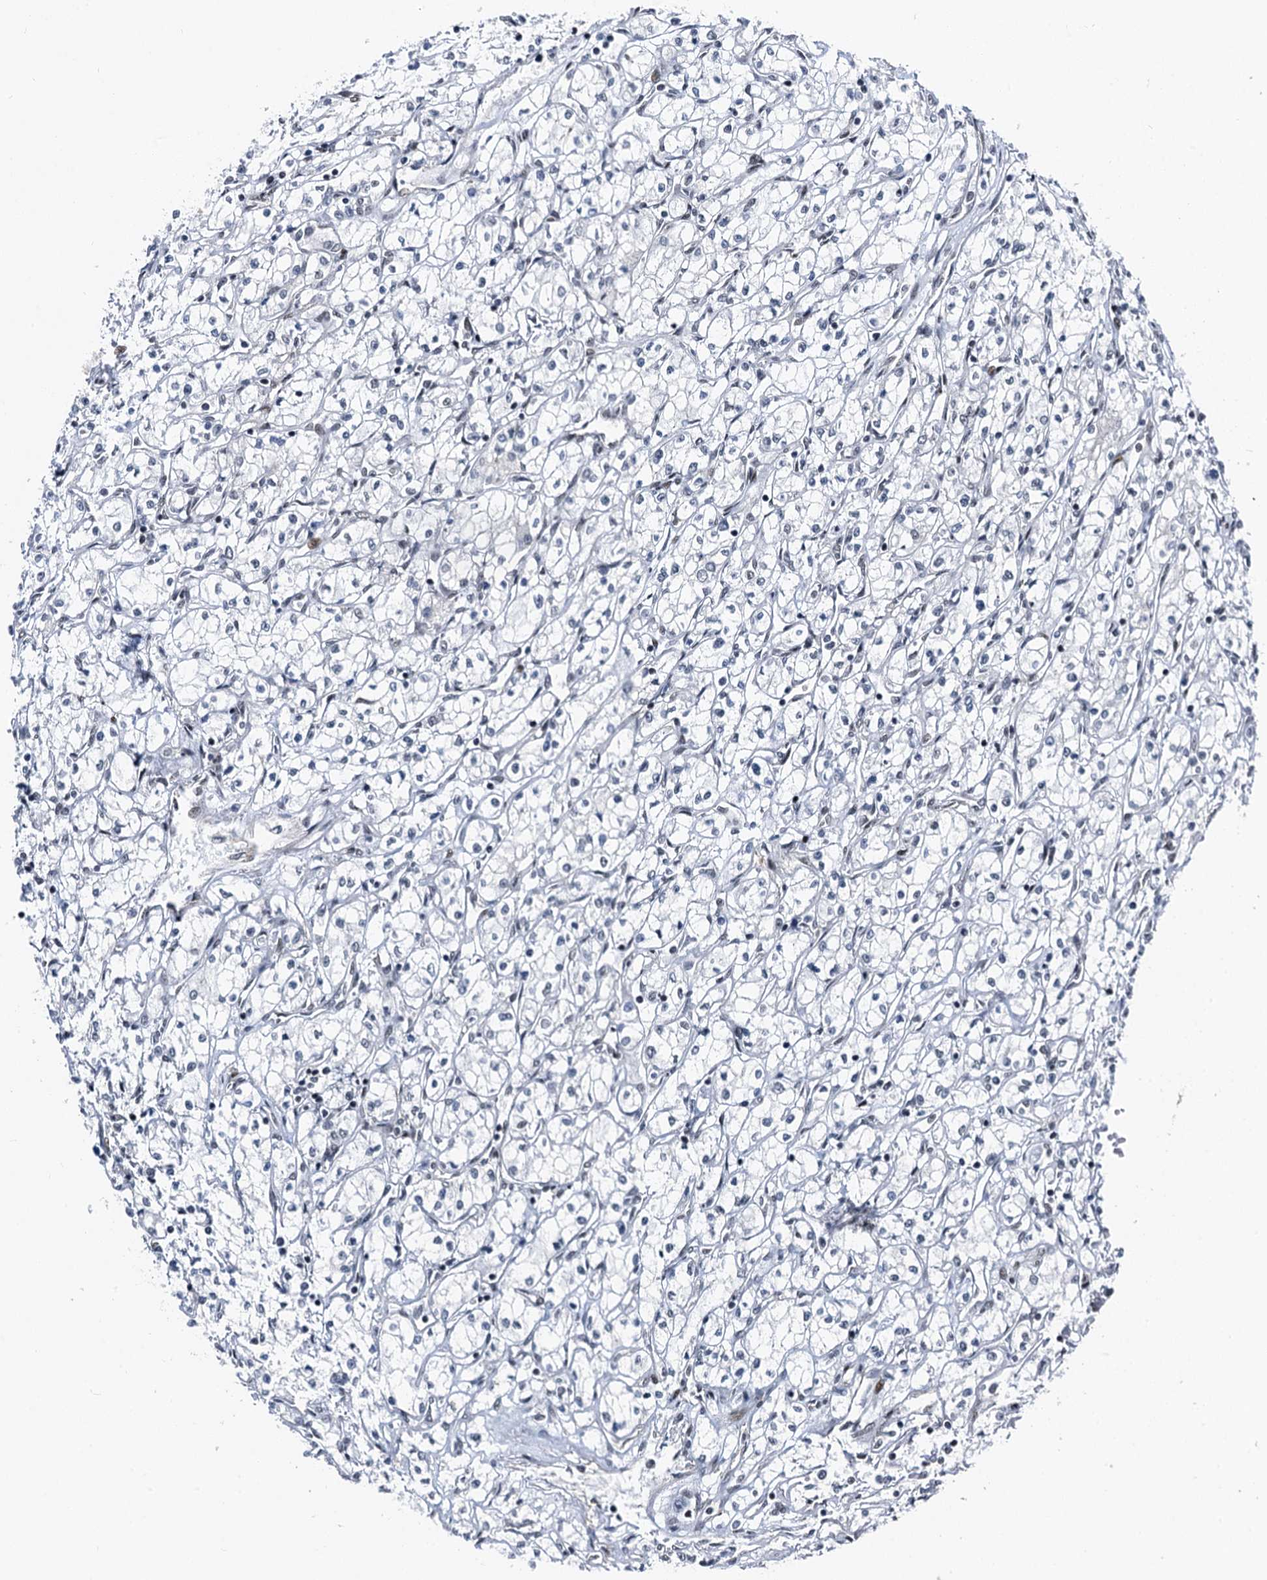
{"staining": {"intensity": "negative", "quantity": "none", "location": "none"}, "tissue": "renal cancer", "cell_type": "Tumor cells", "image_type": "cancer", "snomed": [{"axis": "morphology", "description": "Adenocarcinoma, NOS"}, {"axis": "topography", "description": "Kidney"}], "caption": "A high-resolution image shows immunohistochemistry (IHC) staining of renal adenocarcinoma, which displays no significant expression in tumor cells. (DAB (3,3'-diaminobenzidine) immunohistochemistry (IHC), high magnification).", "gene": "RUFY2", "patient": {"sex": "male", "age": 59}}